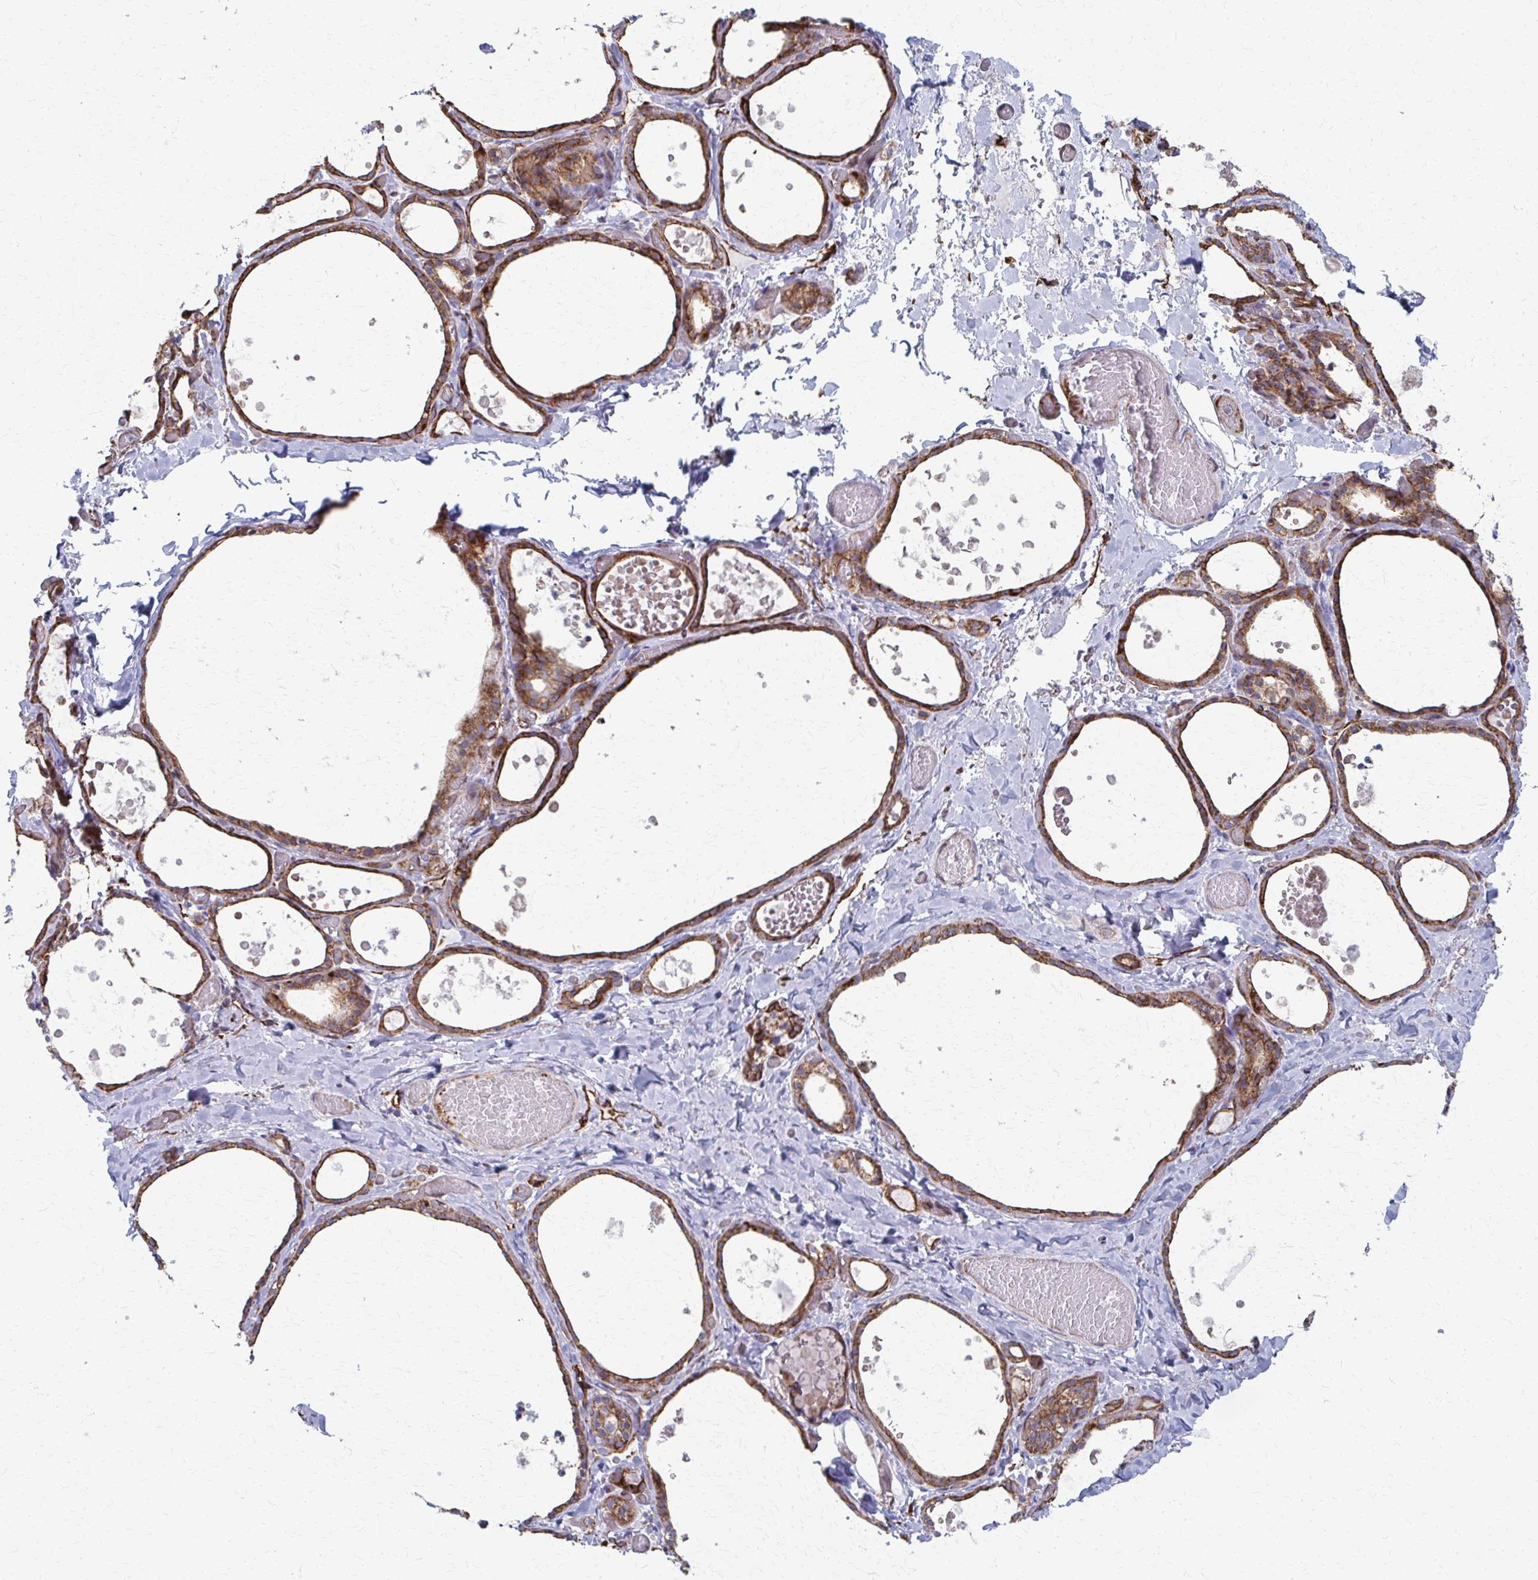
{"staining": {"intensity": "moderate", "quantity": ">75%", "location": "cytoplasmic/membranous"}, "tissue": "thyroid gland", "cell_type": "Glandular cells", "image_type": "normal", "snomed": [{"axis": "morphology", "description": "Normal tissue, NOS"}, {"axis": "topography", "description": "Thyroid gland"}], "caption": "DAB immunohistochemical staining of benign human thyroid gland exhibits moderate cytoplasmic/membranous protein expression in approximately >75% of glandular cells.", "gene": "FAHD1", "patient": {"sex": "female", "age": 56}}